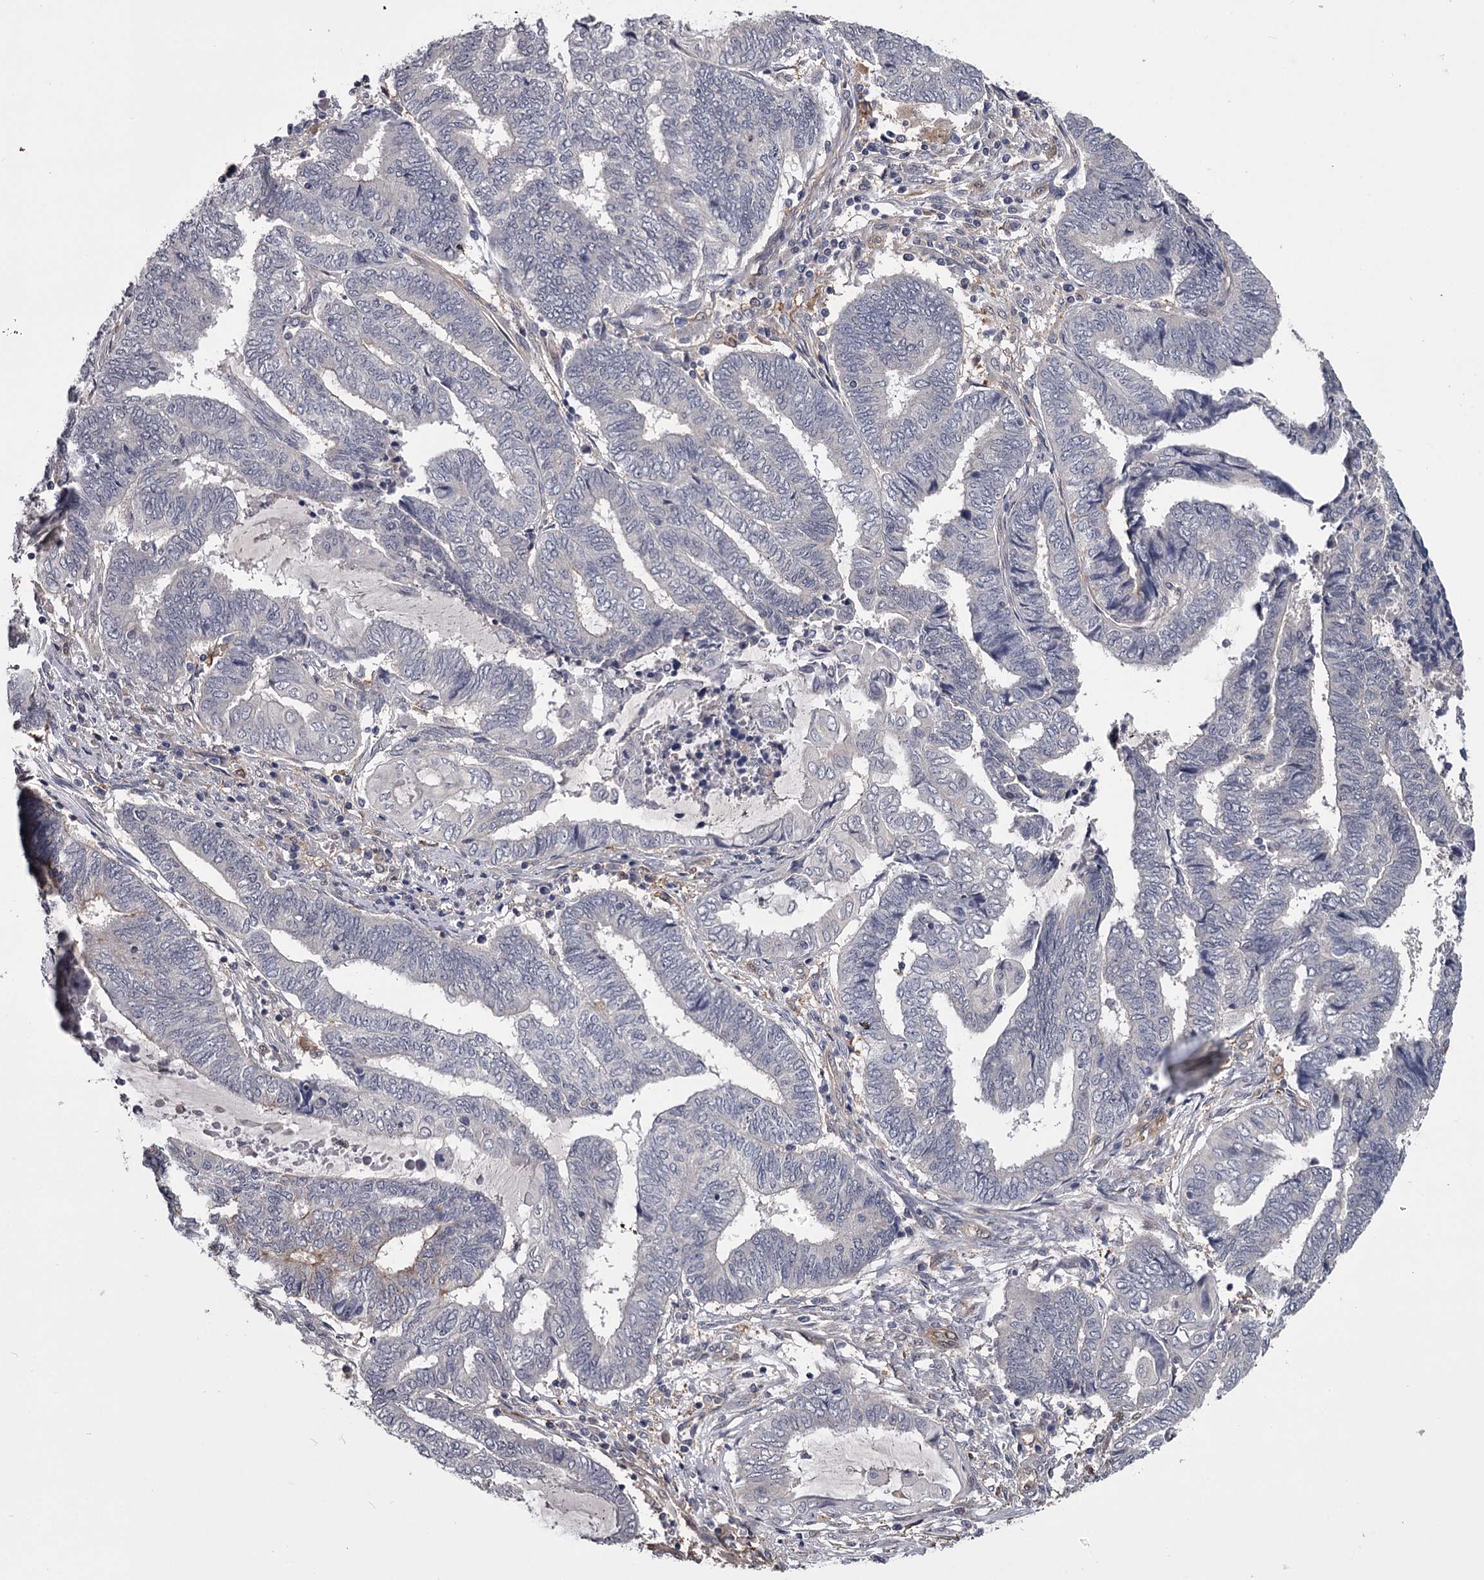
{"staining": {"intensity": "negative", "quantity": "none", "location": "none"}, "tissue": "endometrial cancer", "cell_type": "Tumor cells", "image_type": "cancer", "snomed": [{"axis": "morphology", "description": "Adenocarcinoma, NOS"}, {"axis": "topography", "description": "Uterus"}, {"axis": "topography", "description": "Endometrium"}], "caption": "Adenocarcinoma (endometrial) was stained to show a protein in brown. There is no significant staining in tumor cells. The staining is performed using DAB brown chromogen with nuclei counter-stained in using hematoxylin.", "gene": "GSTO1", "patient": {"sex": "female", "age": 70}}